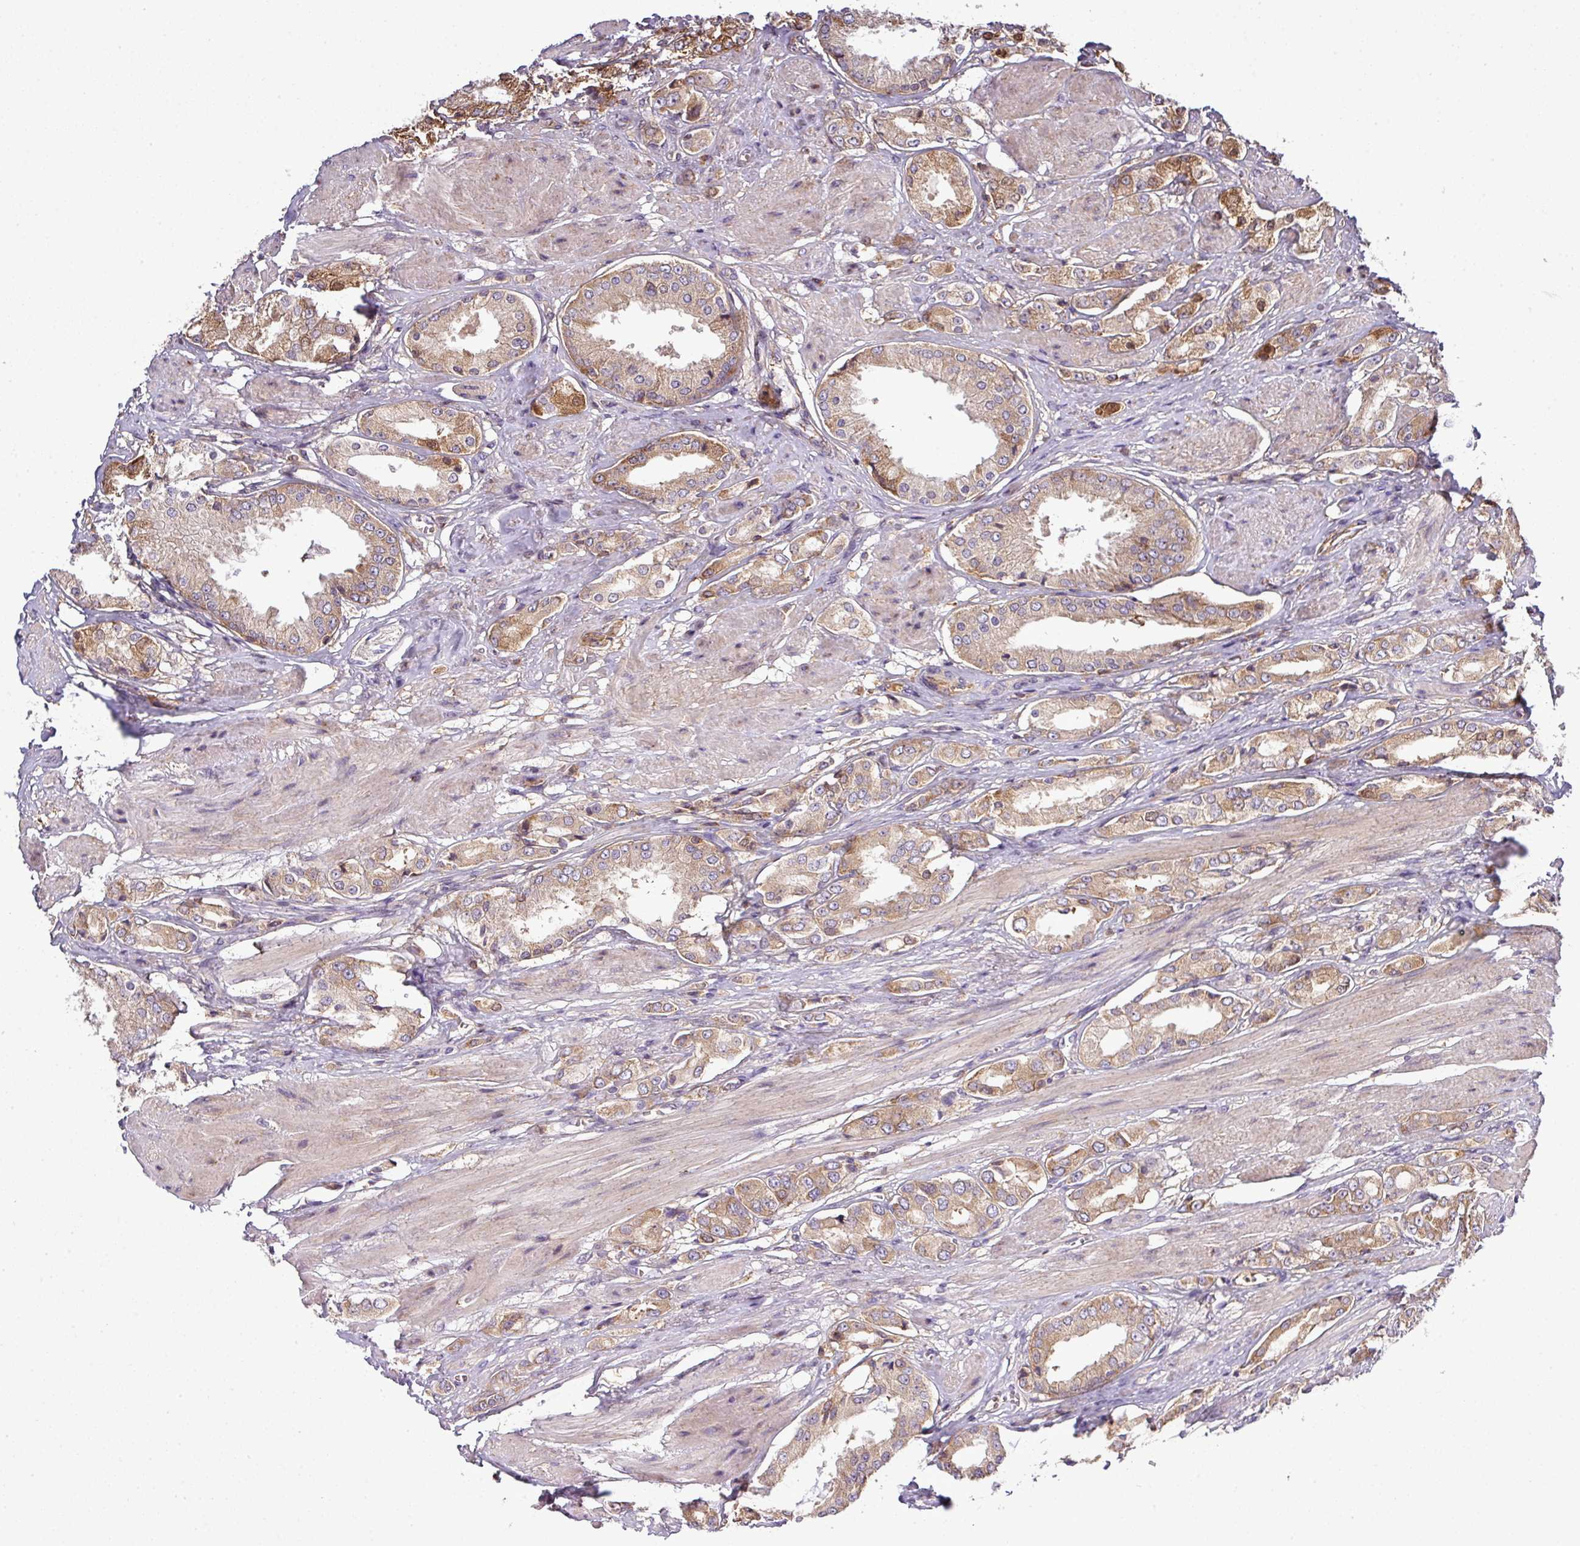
{"staining": {"intensity": "moderate", "quantity": ">75%", "location": "cytoplasmic/membranous"}, "tissue": "prostate cancer", "cell_type": "Tumor cells", "image_type": "cancer", "snomed": [{"axis": "morphology", "description": "Adenocarcinoma, High grade"}, {"axis": "topography", "description": "Prostate and seminal vesicle, NOS"}], "caption": "Adenocarcinoma (high-grade) (prostate) tissue displays moderate cytoplasmic/membranous staining in approximately >75% of tumor cells, visualized by immunohistochemistry. (DAB (3,3'-diaminobenzidine) = brown stain, brightfield microscopy at high magnification).", "gene": "LRRC74B", "patient": {"sex": "male", "age": 64}}